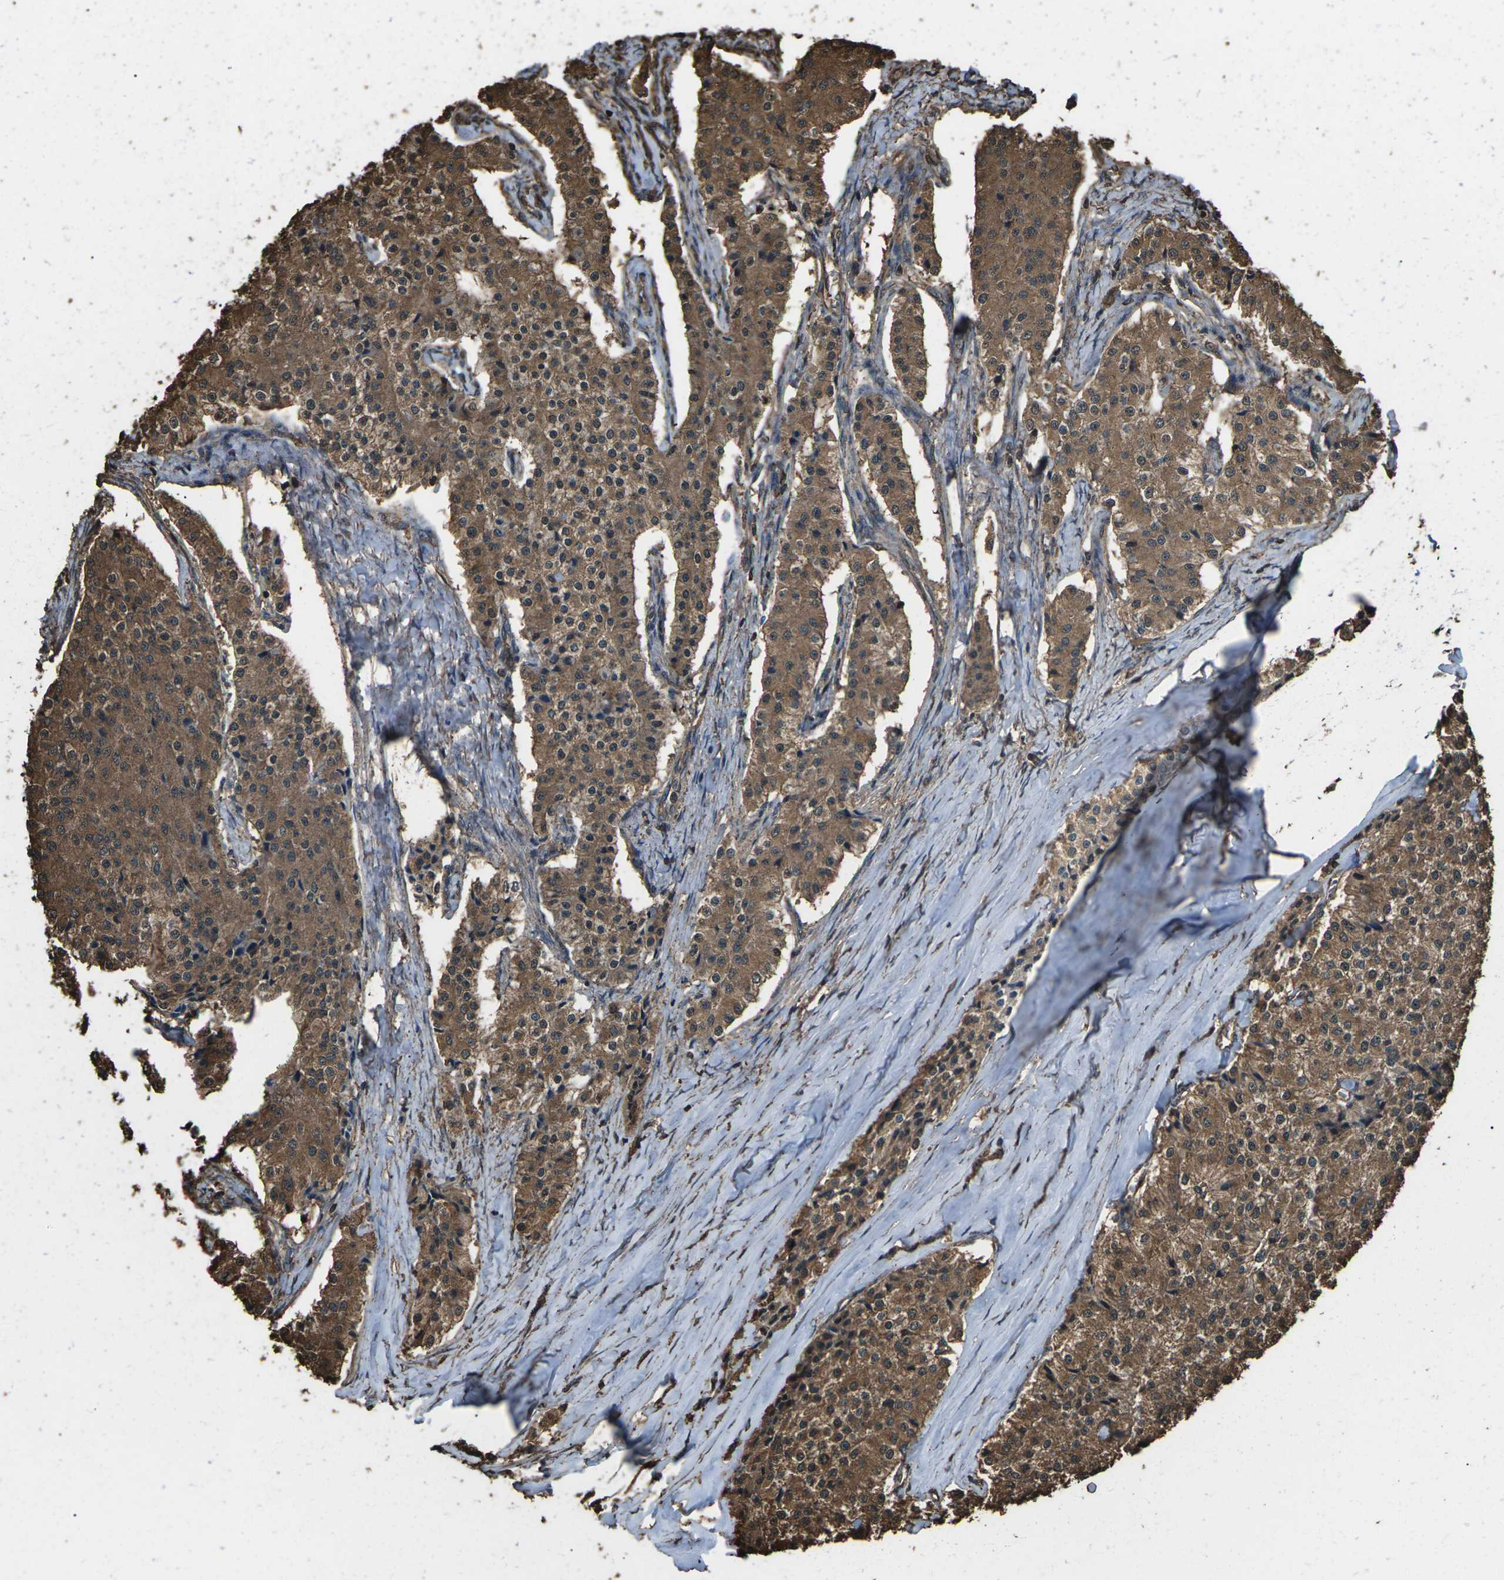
{"staining": {"intensity": "strong", "quantity": ">75%", "location": "cytoplasmic/membranous"}, "tissue": "carcinoid", "cell_type": "Tumor cells", "image_type": "cancer", "snomed": [{"axis": "morphology", "description": "Carcinoid, malignant, NOS"}, {"axis": "topography", "description": "Colon"}], "caption": "This is a micrograph of IHC staining of carcinoid (malignant), which shows strong expression in the cytoplasmic/membranous of tumor cells.", "gene": "DHPS", "patient": {"sex": "female", "age": 52}}